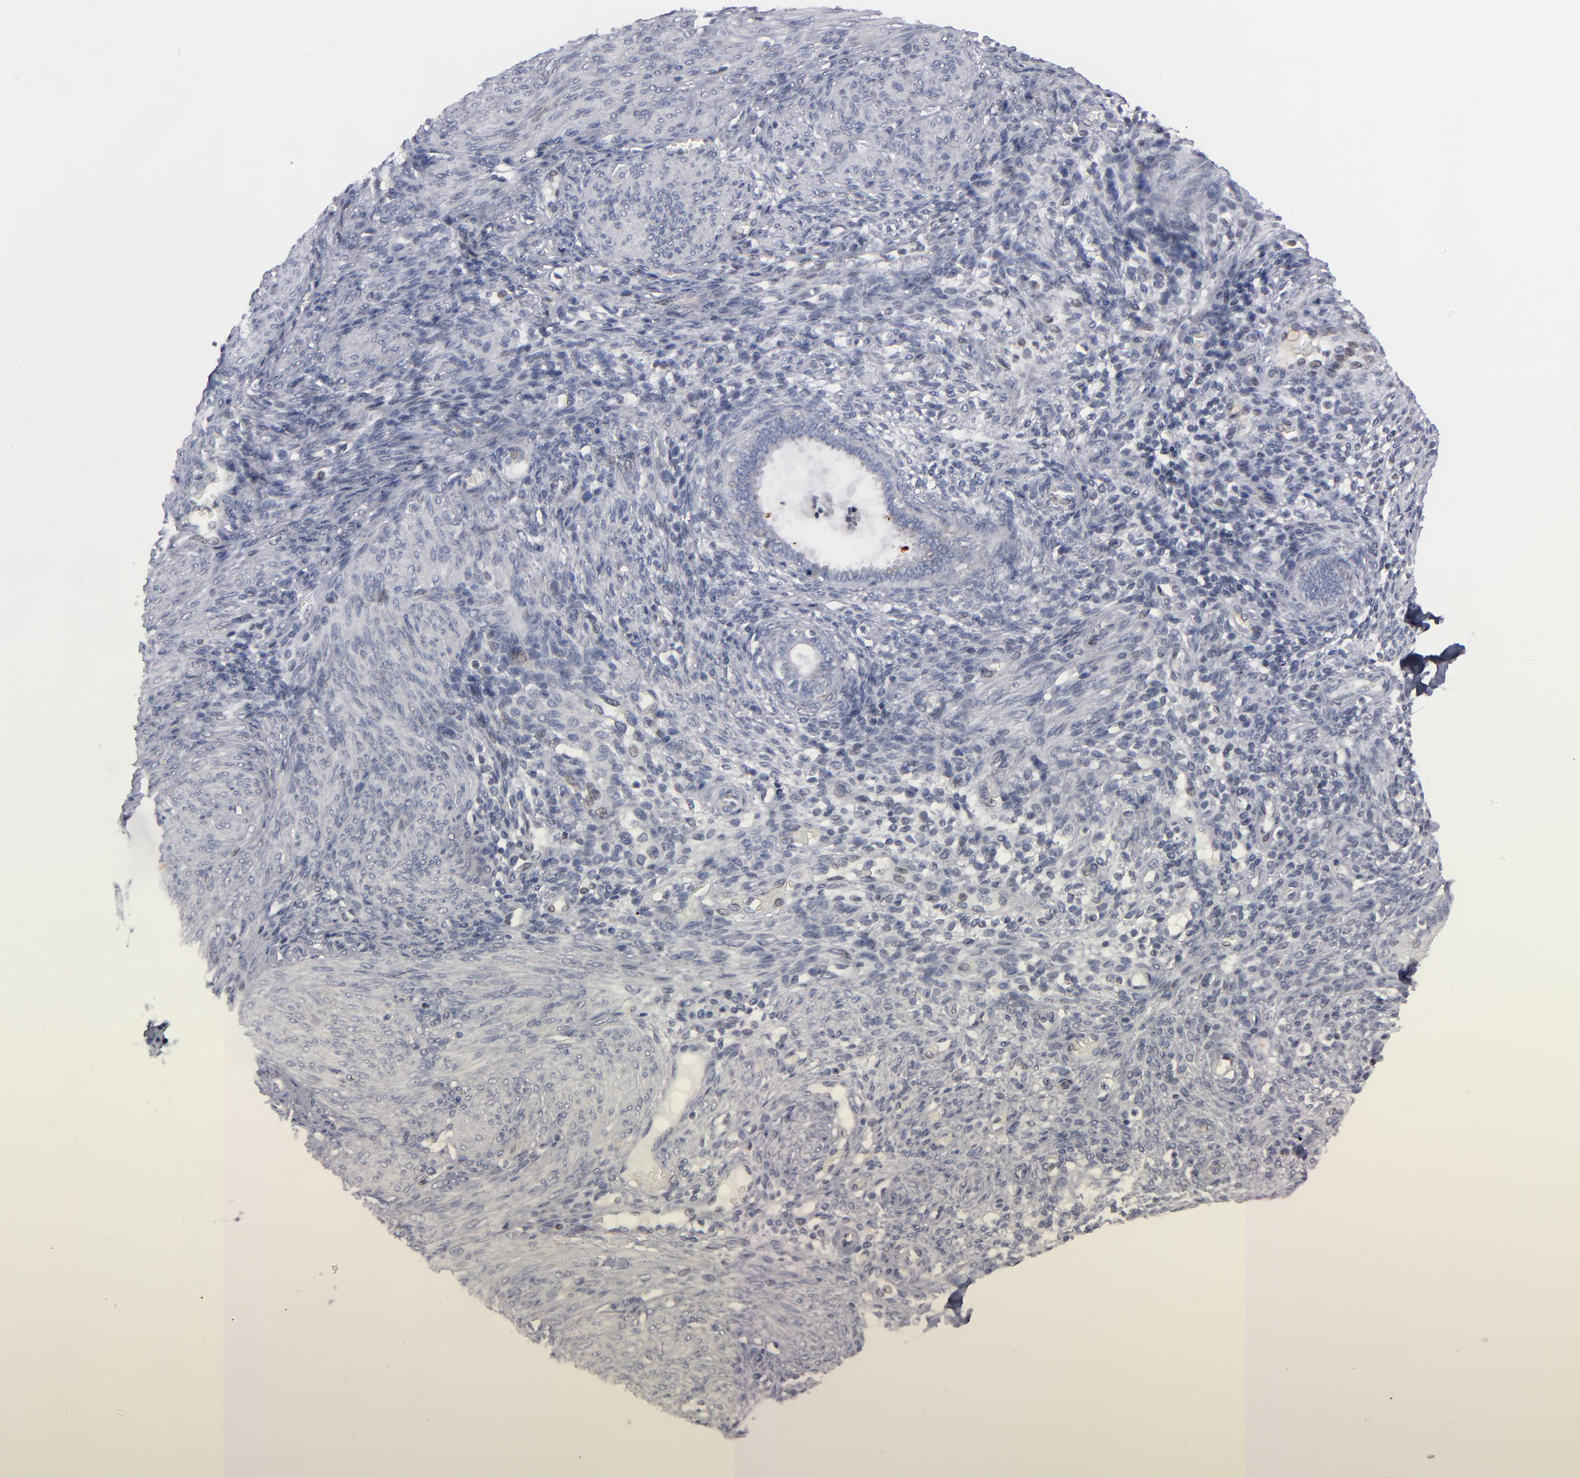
{"staining": {"intensity": "weak", "quantity": "<25%", "location": "nuclear"}, "tissue": "endometrium", "cell_type": "Cells in endometrial stroma", "image_type": "normal", "snomed": [{"axis": "morphology", "description": "Normal tissue, NOS"}, {"axis": "topography", "description": "Endometrium"}], "caption": "The histopathology image exhibits no staining of cells in endometrial stroma in unremarkable endometrium.", "gene": "ODF2", "patient": {"sex": "female", "age": 72}}